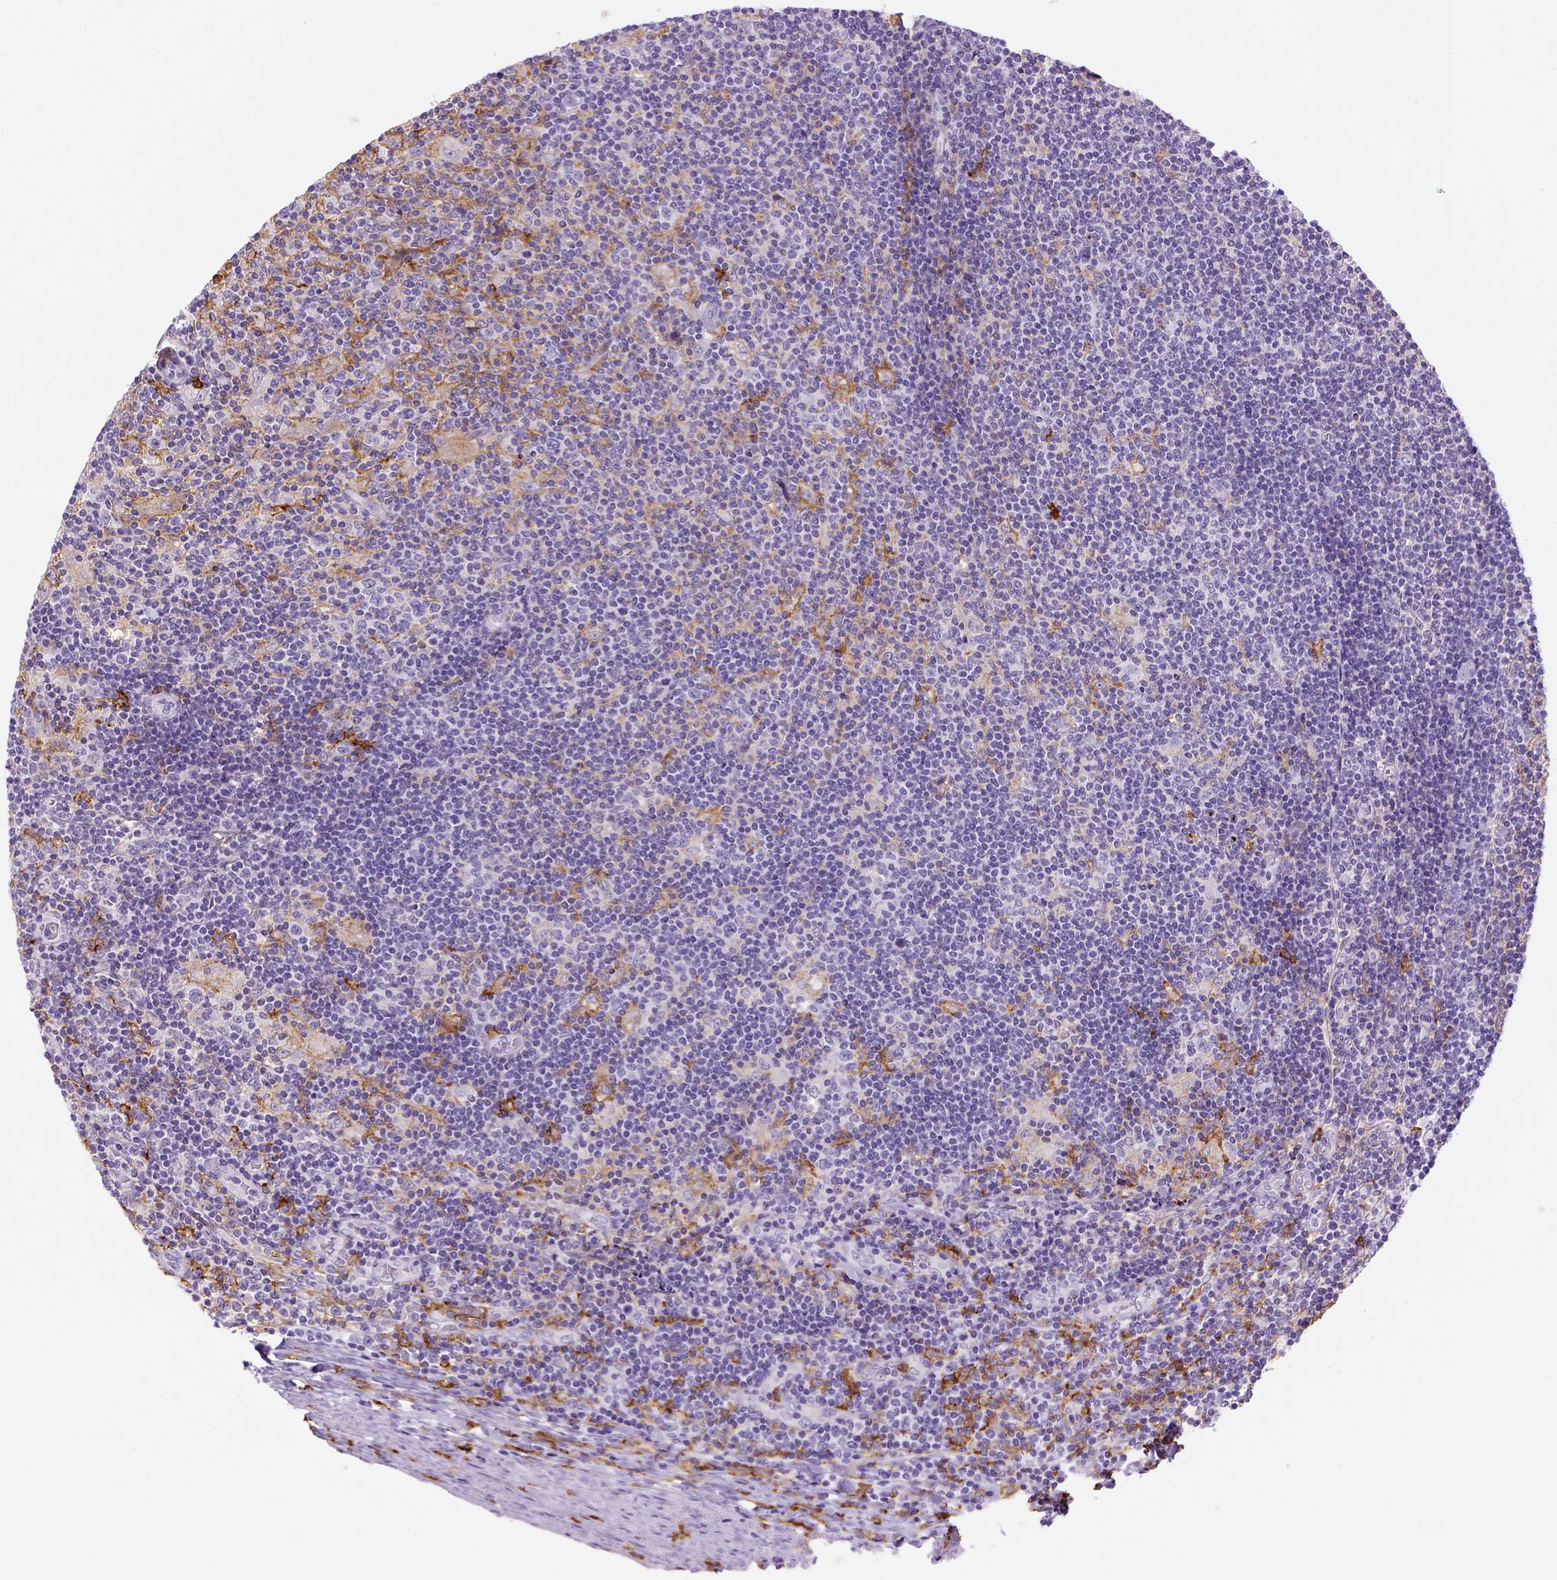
{"staining": {"intensity": "negative", "quantity": "none", "location": "none"}, "tissue": "lymphoma", "cell_type": "Tumor cells", "image_type": "cancer", "snomed": [{"axis": "morphology", "description": "Hodgkin's disease, NOS"}, {"axis": "topography", "description": "Lymph node"}], "caption": "This image is of lymphoma stained with immunohistochemistry (IHC) to label a protein in brown with the nuclei are counter-stained blue. There is no expression in tumor cells.", "gene": "CD14", "patient": {"sex": "male", "age": 40}}